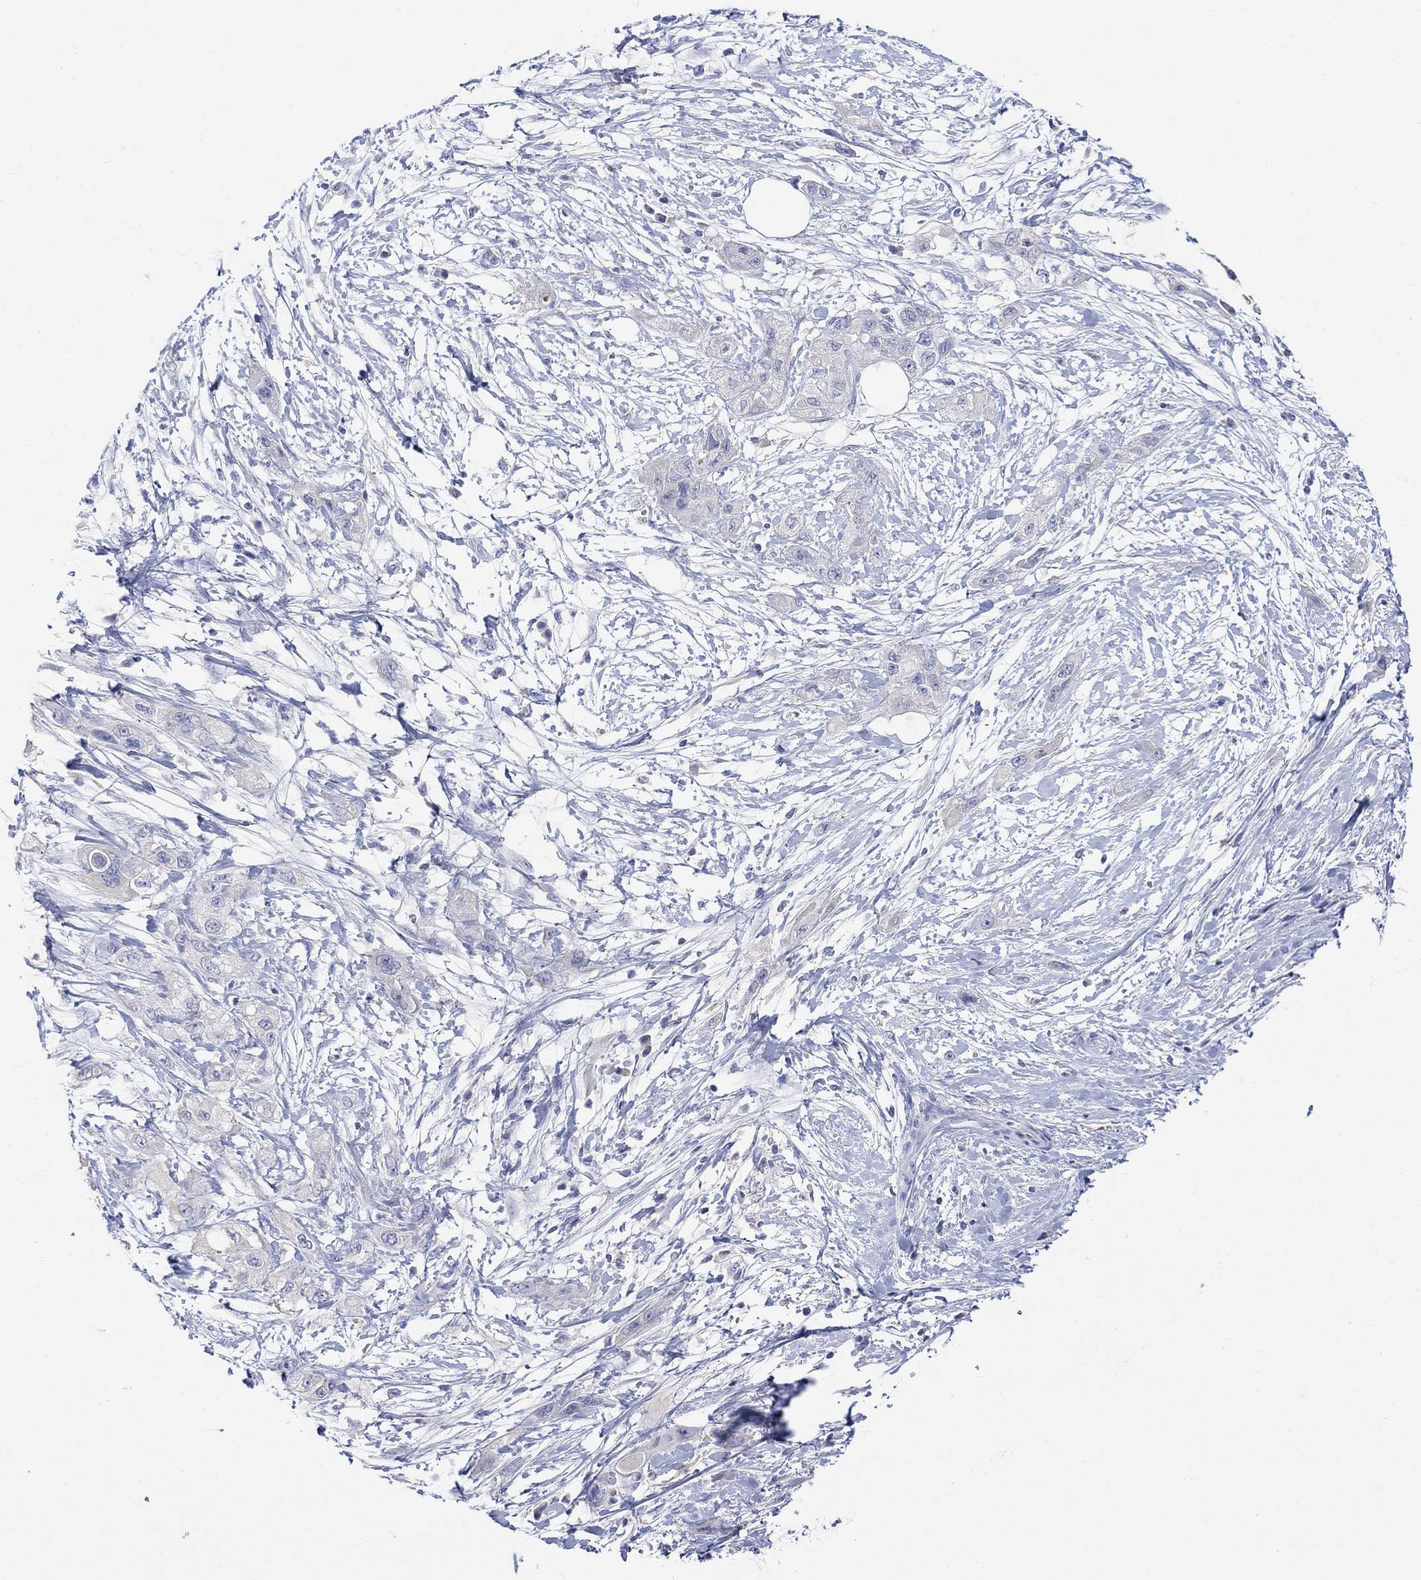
{"staining": {"intensity": "negative", "quantity": "none", "location": "none"}, "tissue": "pancreatic cancer", "cell_type": "Tumor cells", "image_type": "cancer", "snomed": [{"axis": "morphology", "description": "Adenocarcinoma, NOS"}, {"axis": "topography", "description": "Pancreas"}], "caption": "Immunohistochemistry (IHC) image of human adenocarcinoma (pancreatic) stained for a protein (brown), which shows no staining in tumor cells.", "gene": "TYR", "patient": {"sex": "male", "age": 72}}